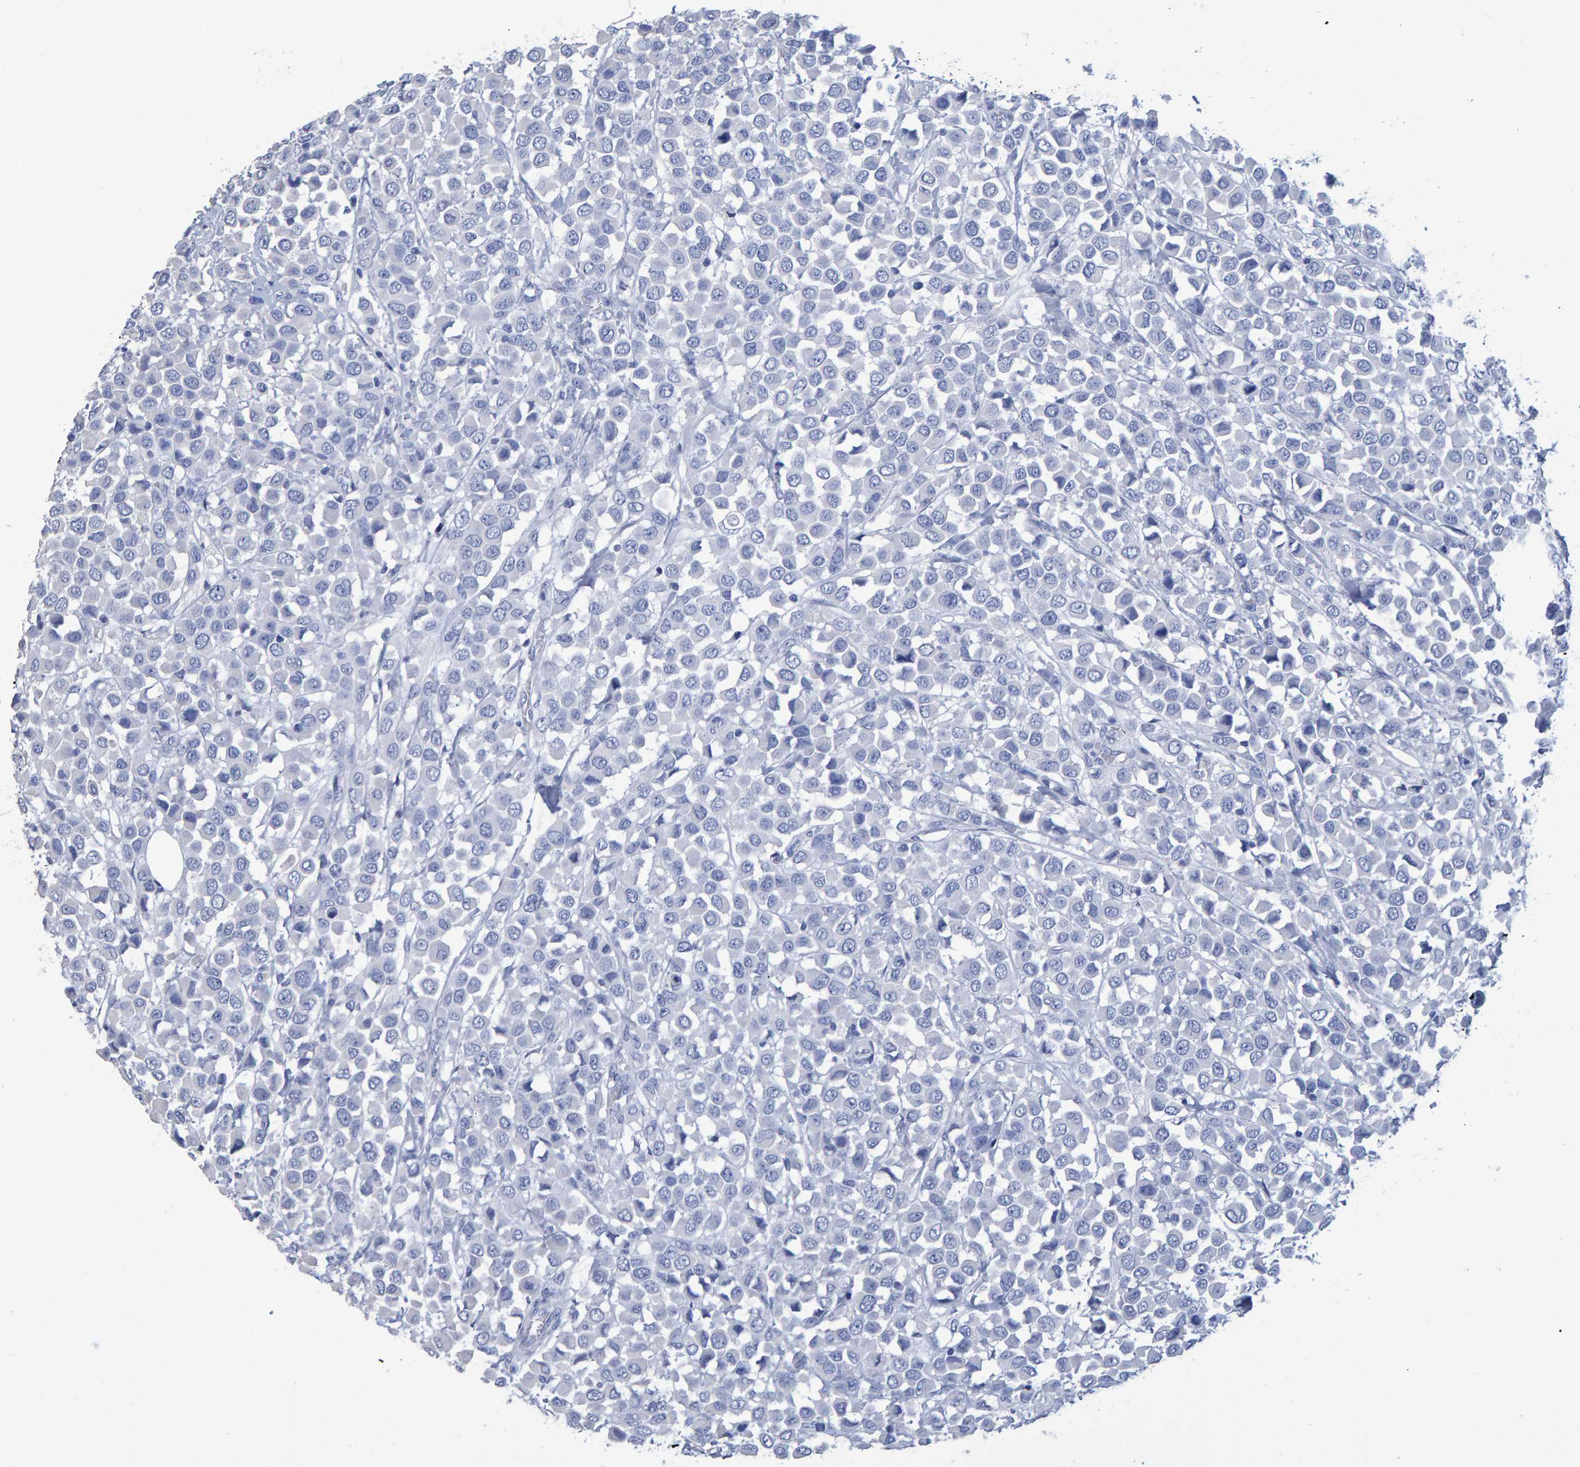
{"staining": {"intensity": "negative", "quantity": "none", "location": "none"}, "tissue": "breast cancer", "cell_type": "Tumor cells", "image_type": "cancer", "snomed": [{"axis": "morphology", "description": "Duct carcinoma"}, {"axis": "topography", "description": "Breast"}], "caption": "A high-resolution photomicrograph shows immunohistochemistry staining of infiltrating ductal carcinoma (breast), which demonstrates no significant positivity in tumor cells. Brightfield microscopy of immunohistochemistry (IHC) stained with DAB (3,3'-diaminobenzidine) (brown) and hematoxylin (blue), captured at high magnification.", "gene": "HEMGN", "patient": {"sex": "female", "age": 61}}